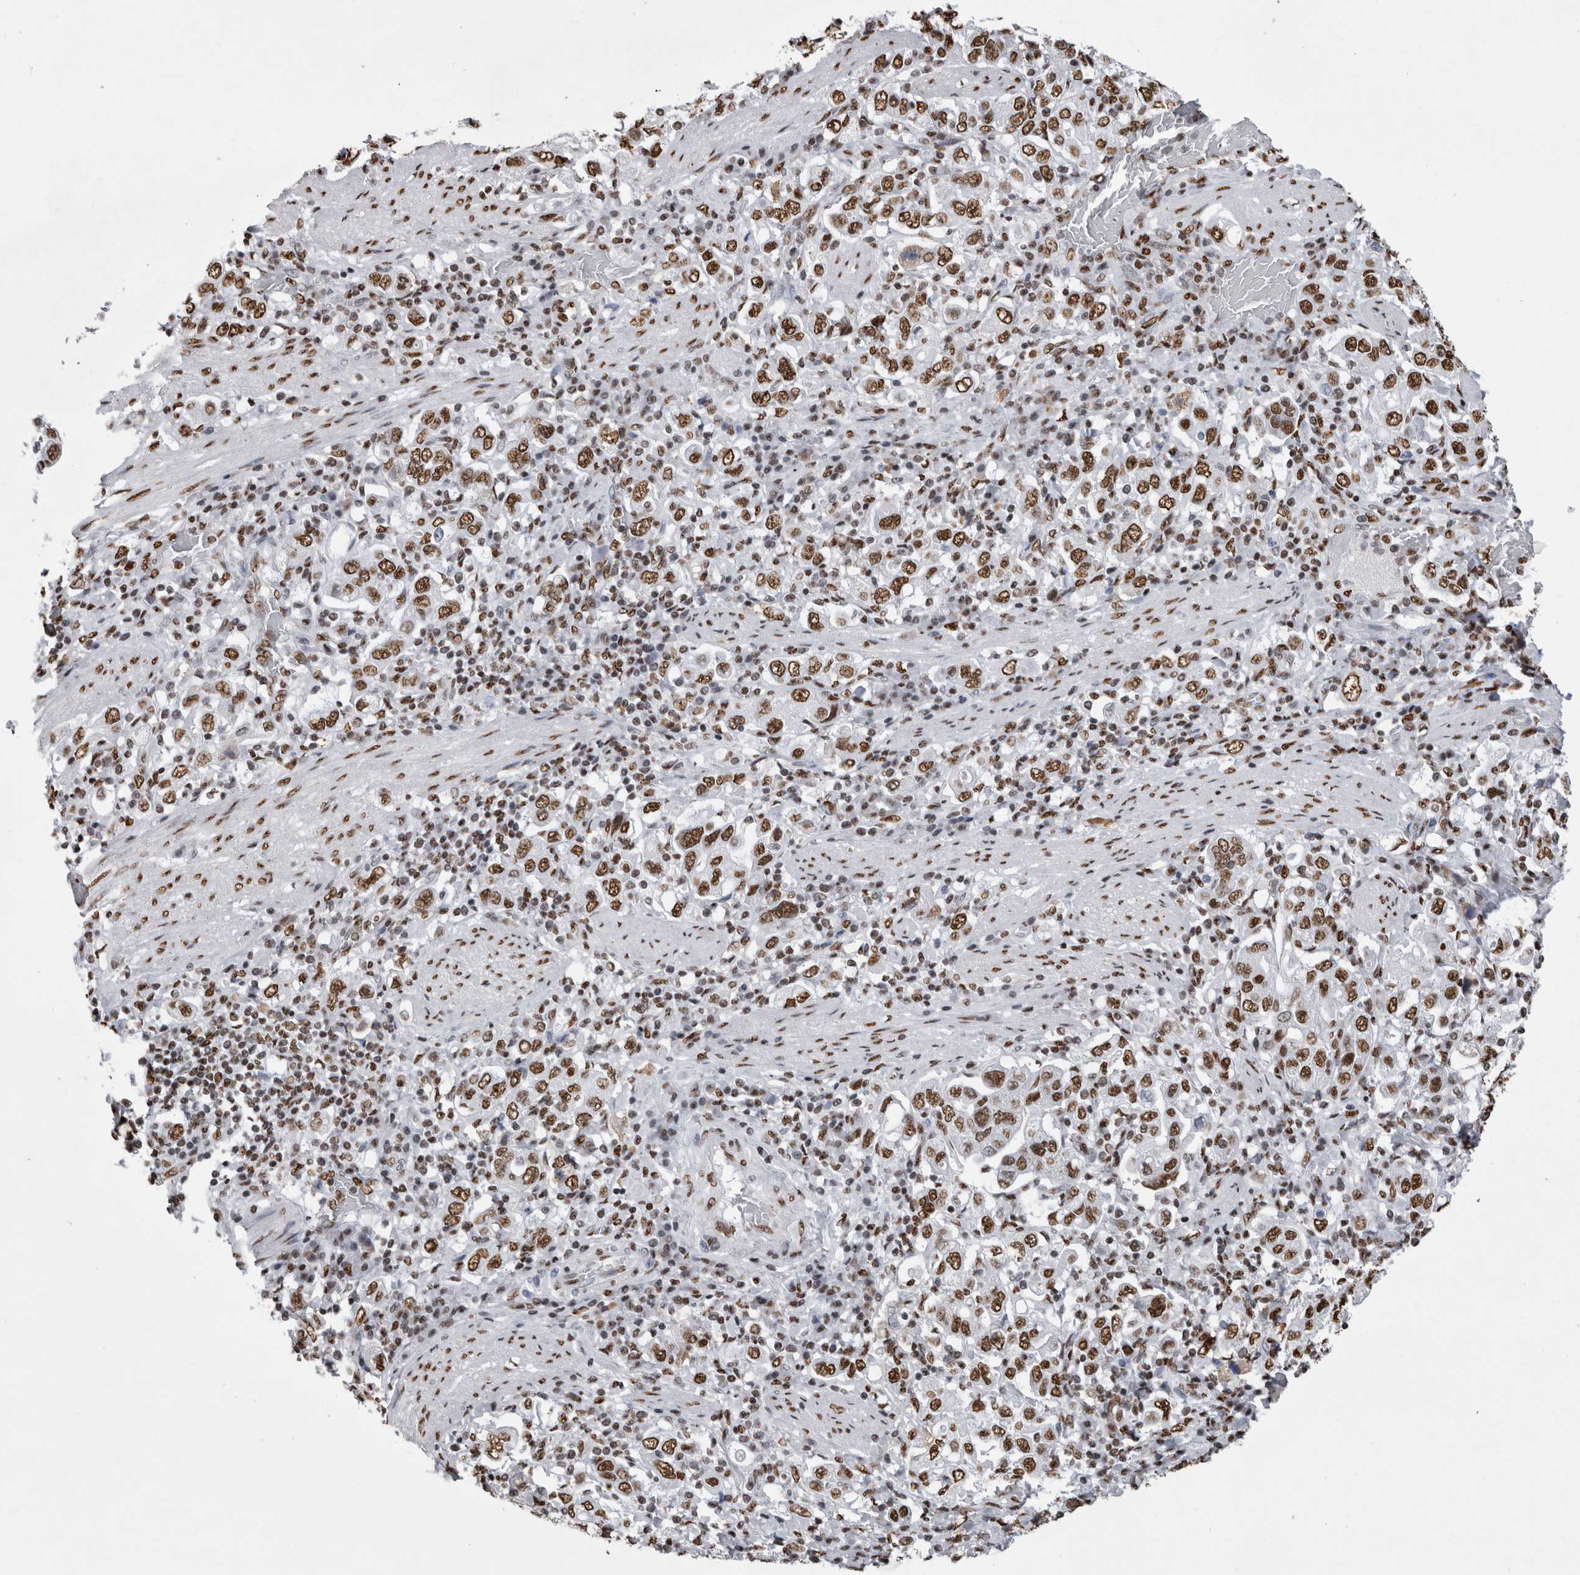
{"staining": {"intensity": "strong", "quantity": ">75%", "location": "nuclear"}, "tissue": "stomach cancer", "cell_type": "Tumor cells", "image_type": "cancer", "snomed": [{"axis": "morphology", "description": "Adenocarcinoma, NOS"}, {"axis": "topography", "description": "Stomach, upper"}], "caption": "Strong nuclear staining for a protein is seen in approximately >75% of tumor cells of stomach cancer using IHC.", "gene": "ALPK3", "patient": {"sex": "male", "age": 62}}